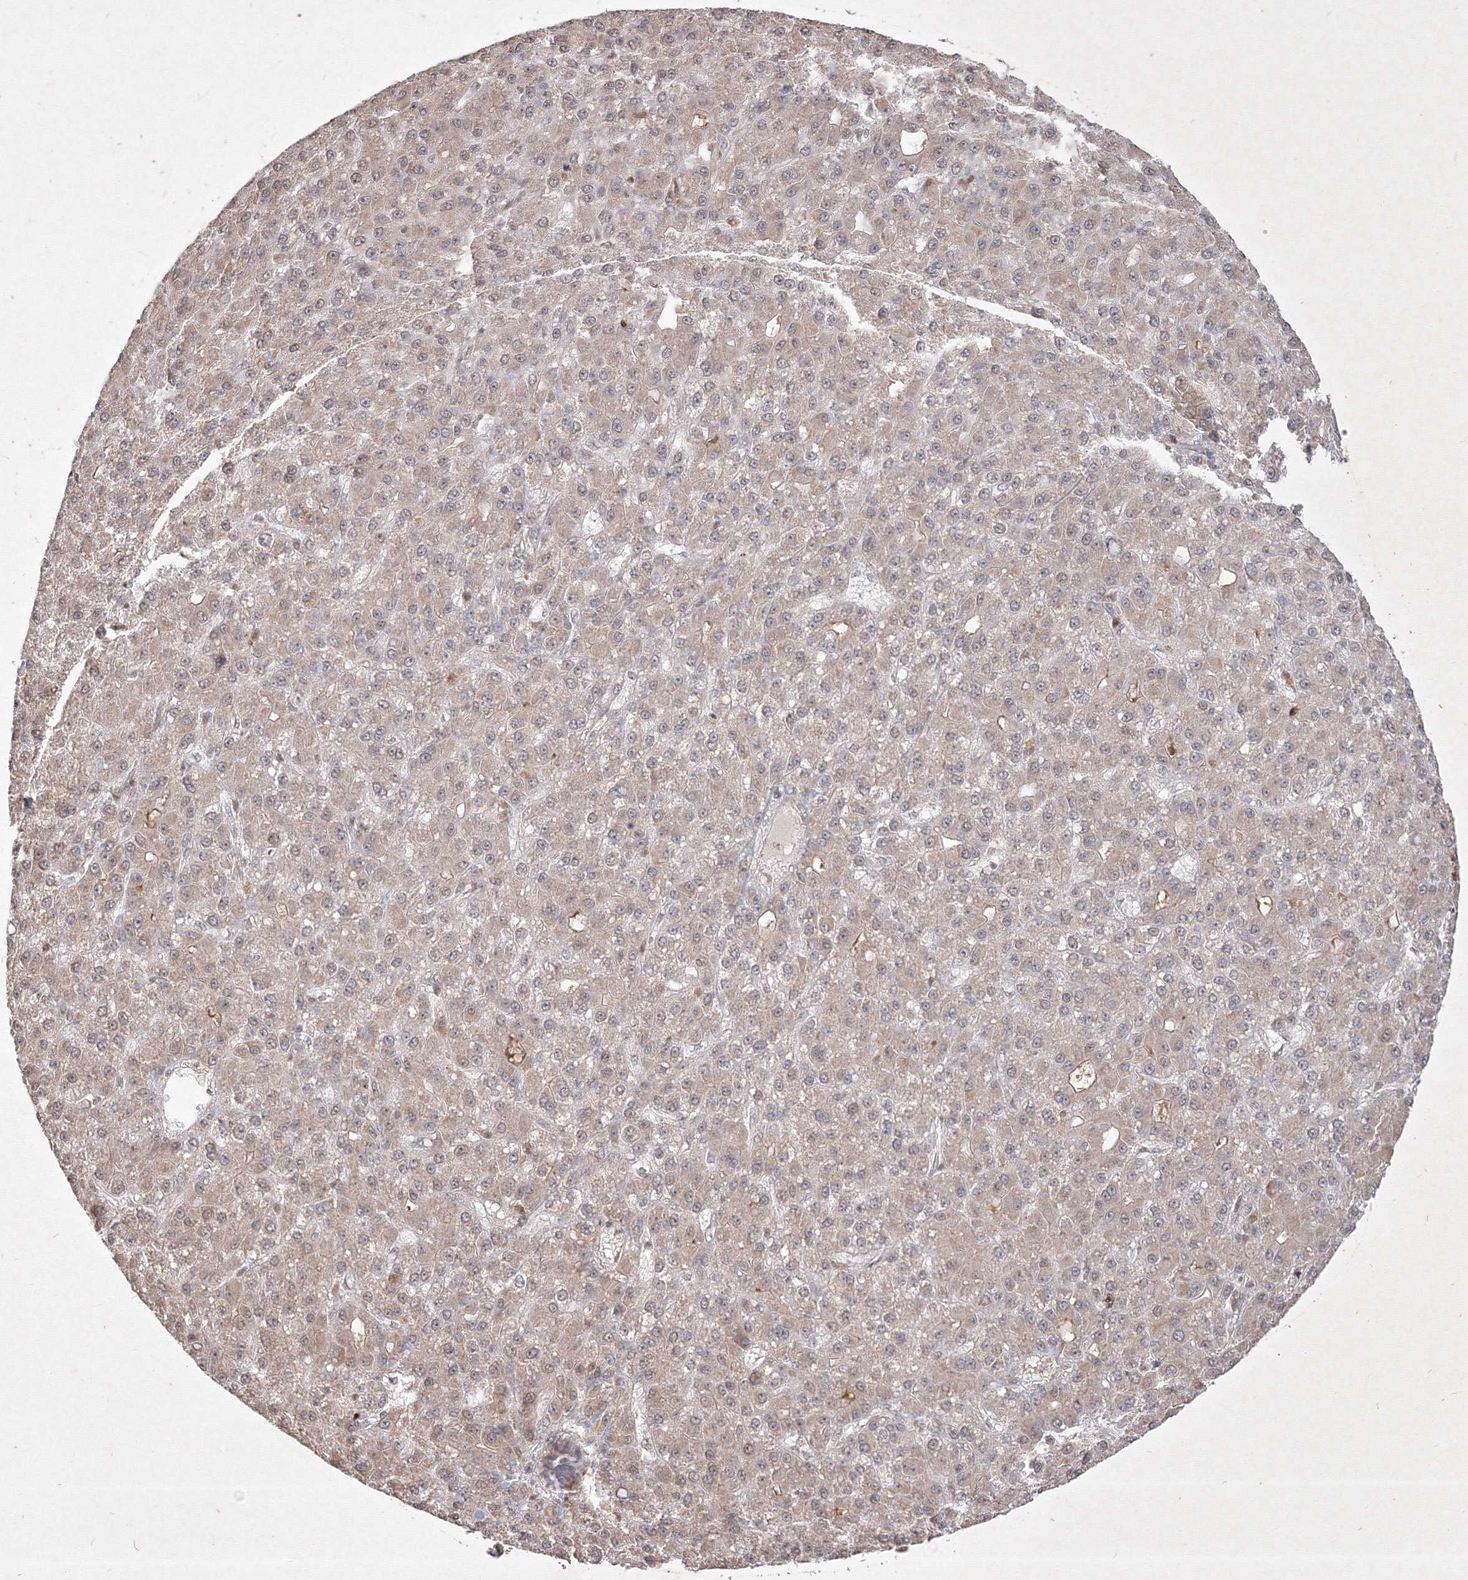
{"staining": {"intensity": "weak", "quantity": ">75%", "location": "cytoplasmic/membranous"}, "tissue": "liver cancer", "cell_type": "Tumor cells", "image_type": "cancer", "snomed": [{"axis": "morphology", "description": "Carcinoma, Hepatocellular, NOS"}, {"axis": "topography", "description": "Liver"}], "caption": "Tumor cells show low levels of weak cytoplasmic/membranous staining in about >75% of cells in liver cancer.", "gene": "TAB1", "patient": {"sex": "male", "age": 67}}